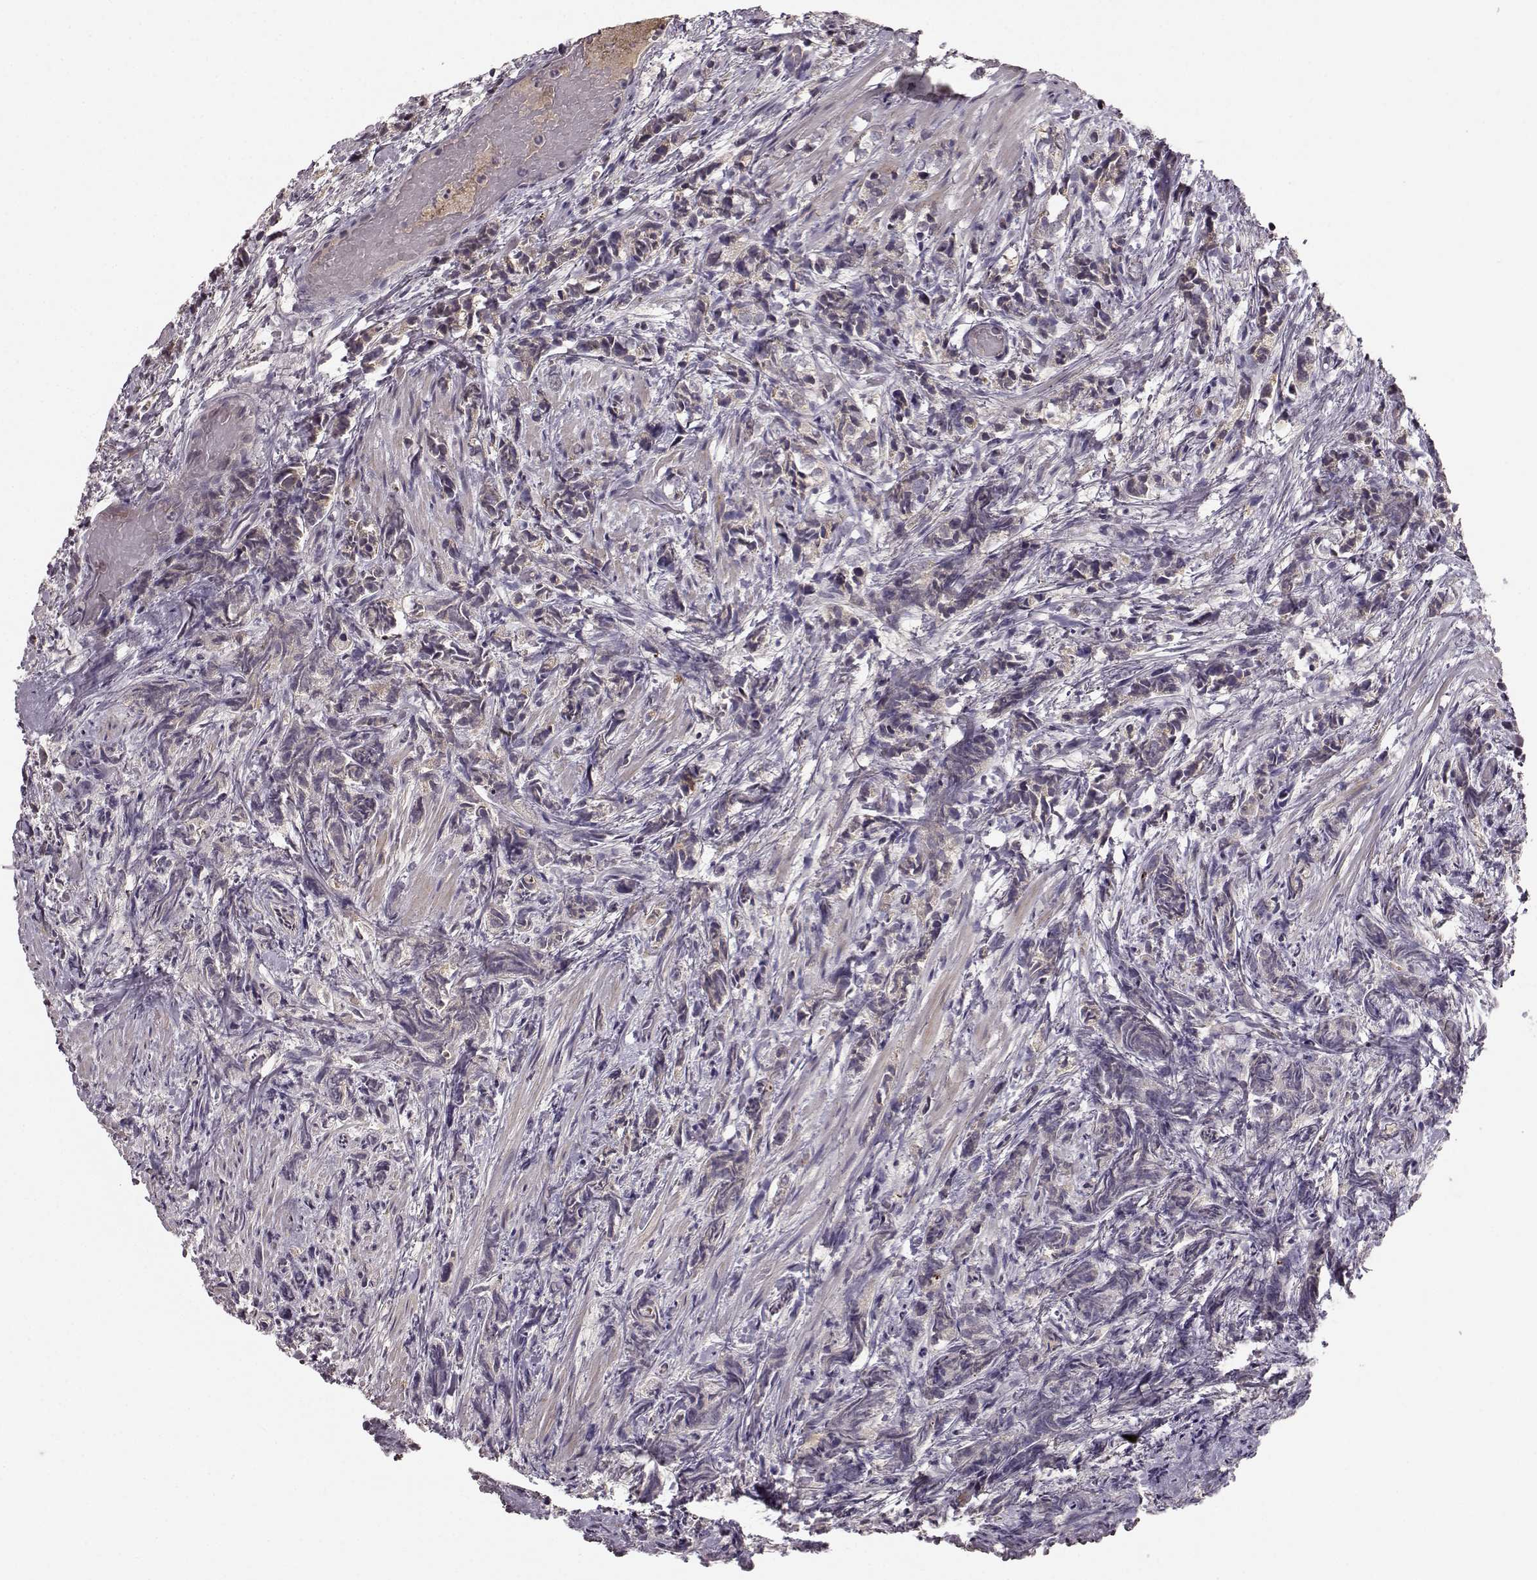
{"staining": {"intensity": "weak", "quantity": ">75%", "location": "cytoplasmic/membranous"}, "tissue": "prostate cancer", "cell_type": "Tumor cells", "image_type": "cancer", "snomed": [{"axis": "morphology", "description": "Adenocarcinoma, High grade"}, {"axis": "topography", "description": "Prostate"}], "caption": "Protein staining of high-grade adenocarcinoma (prostate) tissue exhibits weak cytoplasmic/membranous positivity in about >75% of tumor cells.", "gene": "YJEFN3", "patient": {"sex": "male", "age": 53}}